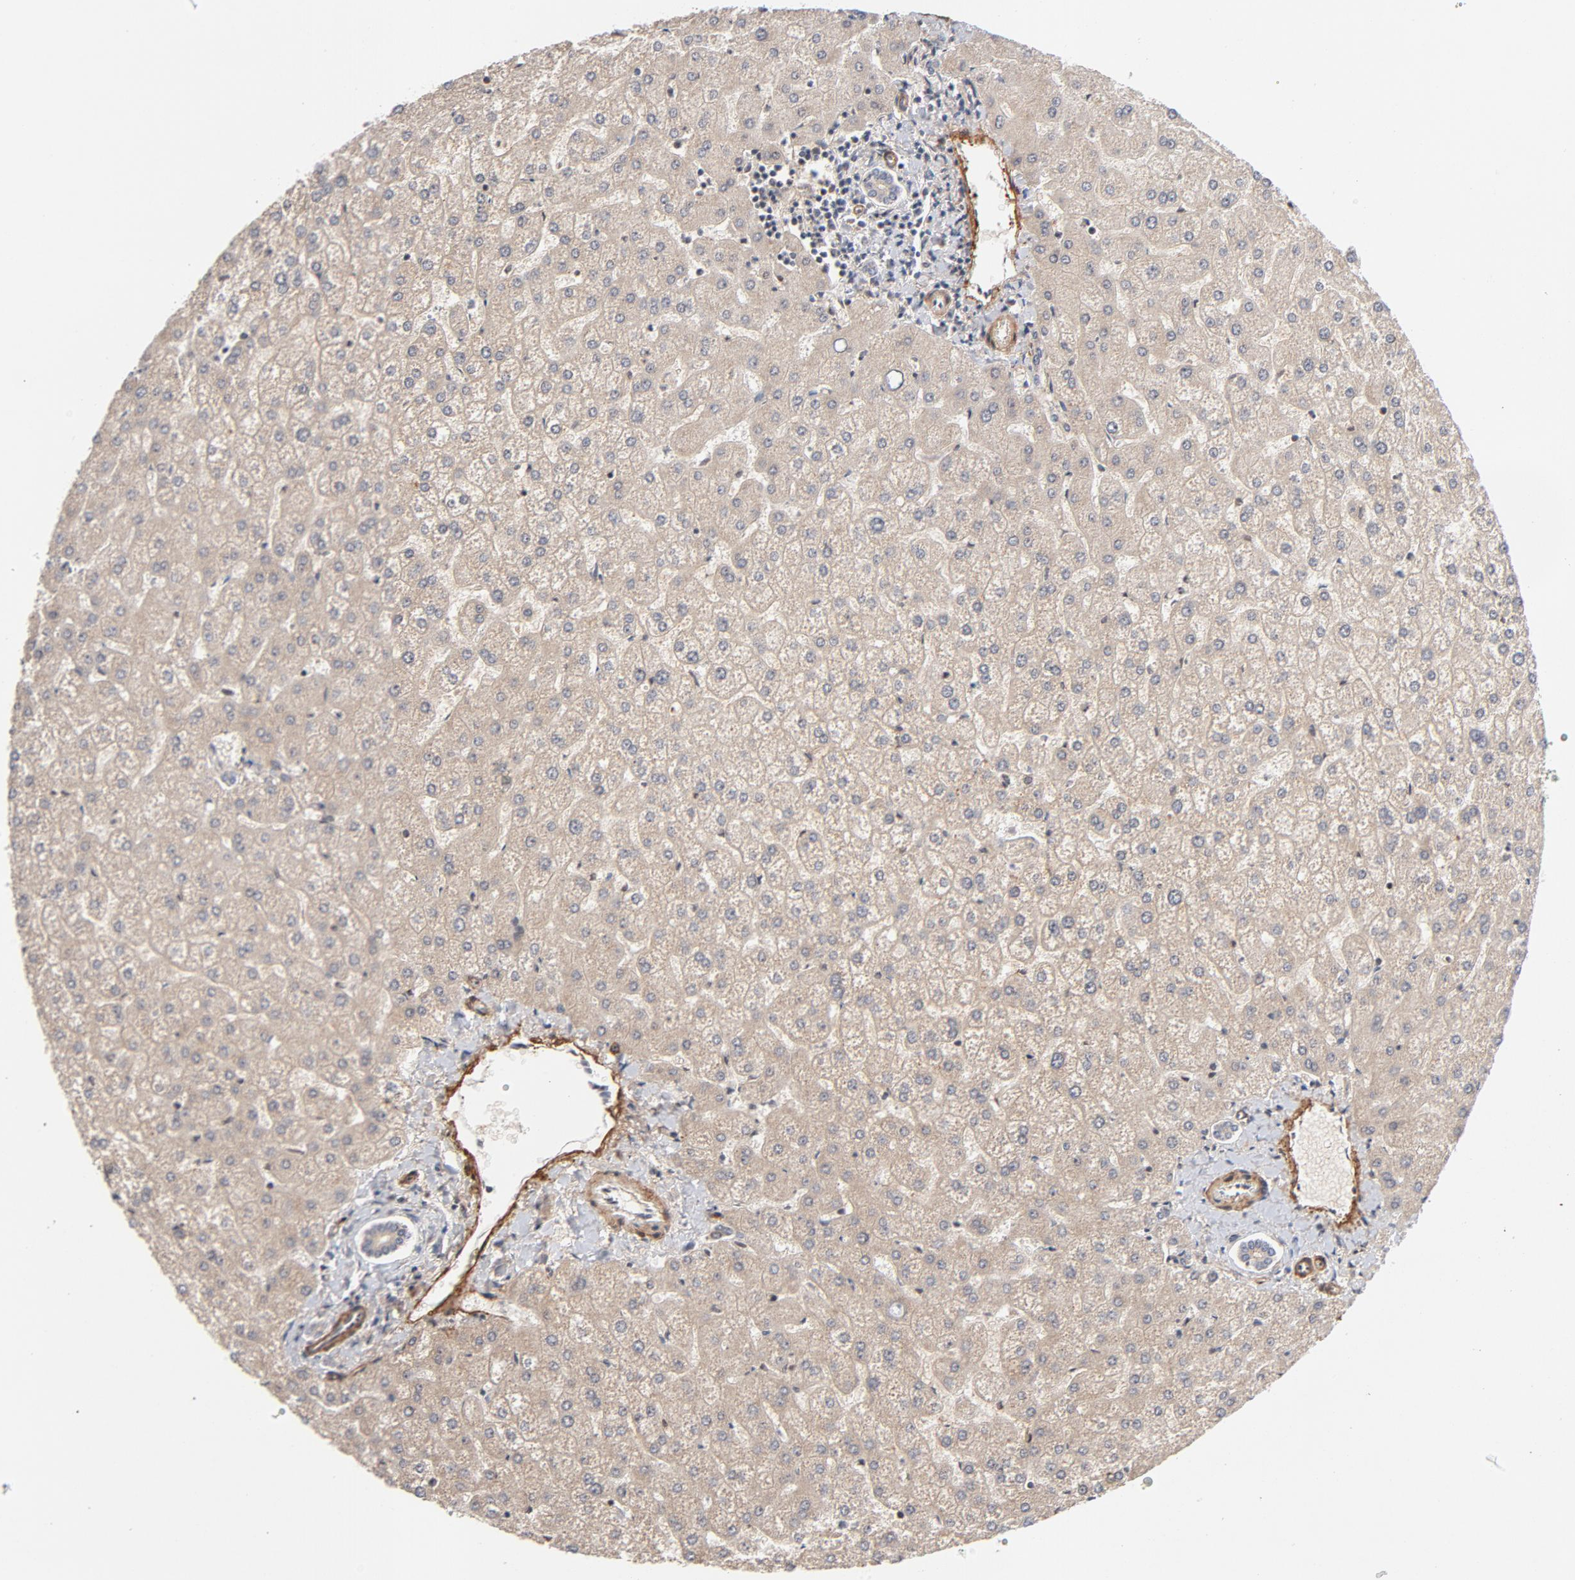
{"staining": {"intensity": "weak", "quantity": ">75%", "location": "cytoplasmic/membranous"}, "tissue": "liver", "cell_type": "Cholangiocytes", "image_type": "normal", "snomed": [{"axis": "morphology", "description": "Normal tissue, NOS"}, {"axis": "topography", "description": "Liver"}], "caption": "IHC image of benign human liver stained for a protein (brown), which shows low levels of weak cytoplasmic/membranous positivity in about >75% of cholangiocytes.", "gene": "DNAAF2", "patient": {"sex": "female", "age": 32}}